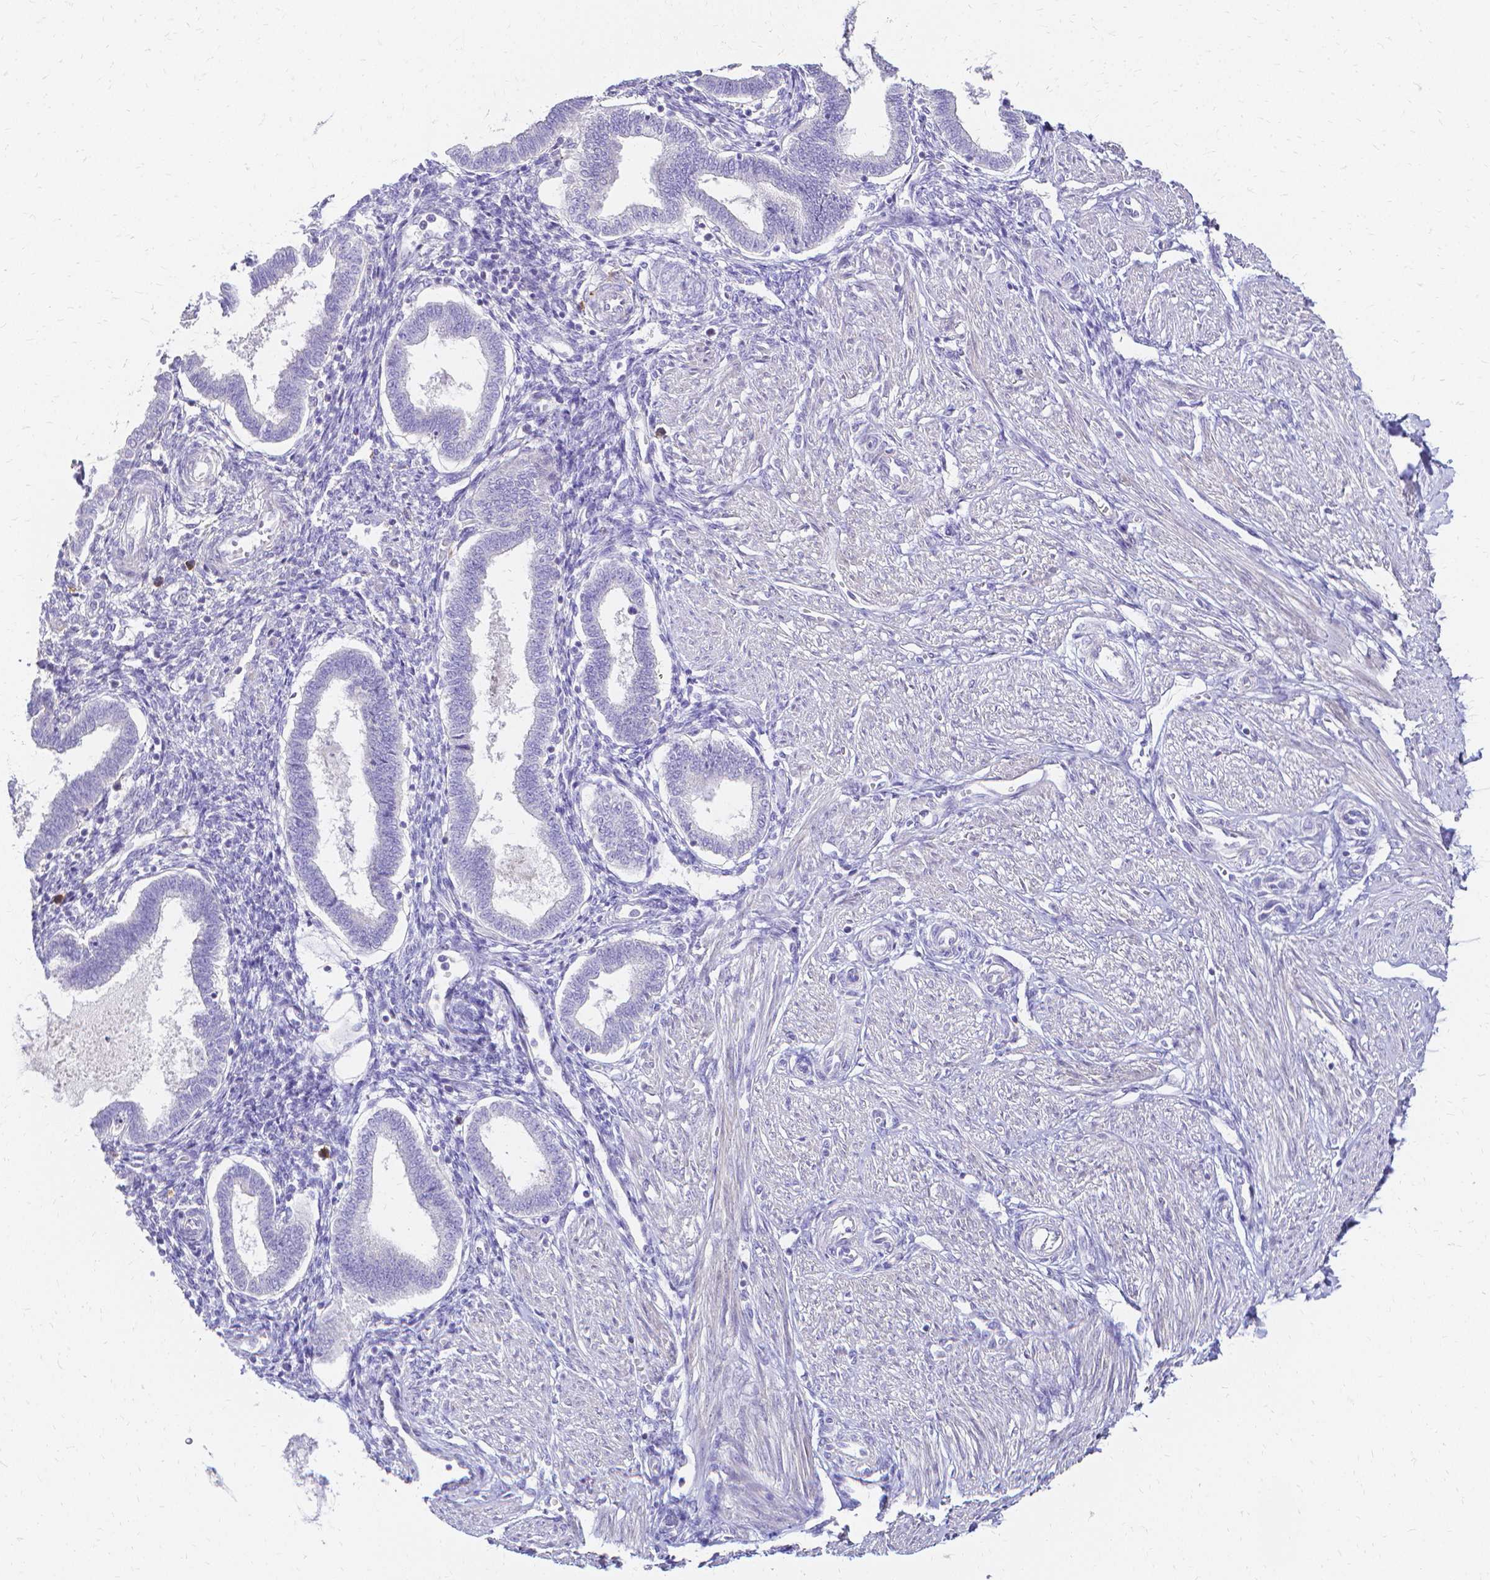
{"staining": {"intensity": "negative", "quantity": "none", "location": "none"}, "tissue": "endometrium", "cell_type": "Cells in endometrial stroma", "image_type": "normal", "snomed": [{"axis": "morphology", "description": "Normal tissue, NOS"}, {"axis": "topography", "description": "Endometrium"}], "caption": "The photomicrograph reveals no staining of cells in endometrial stroma in benign endometrium.", "gene": "CCNB1", "patient": {"sex": "female", "age": 24}}